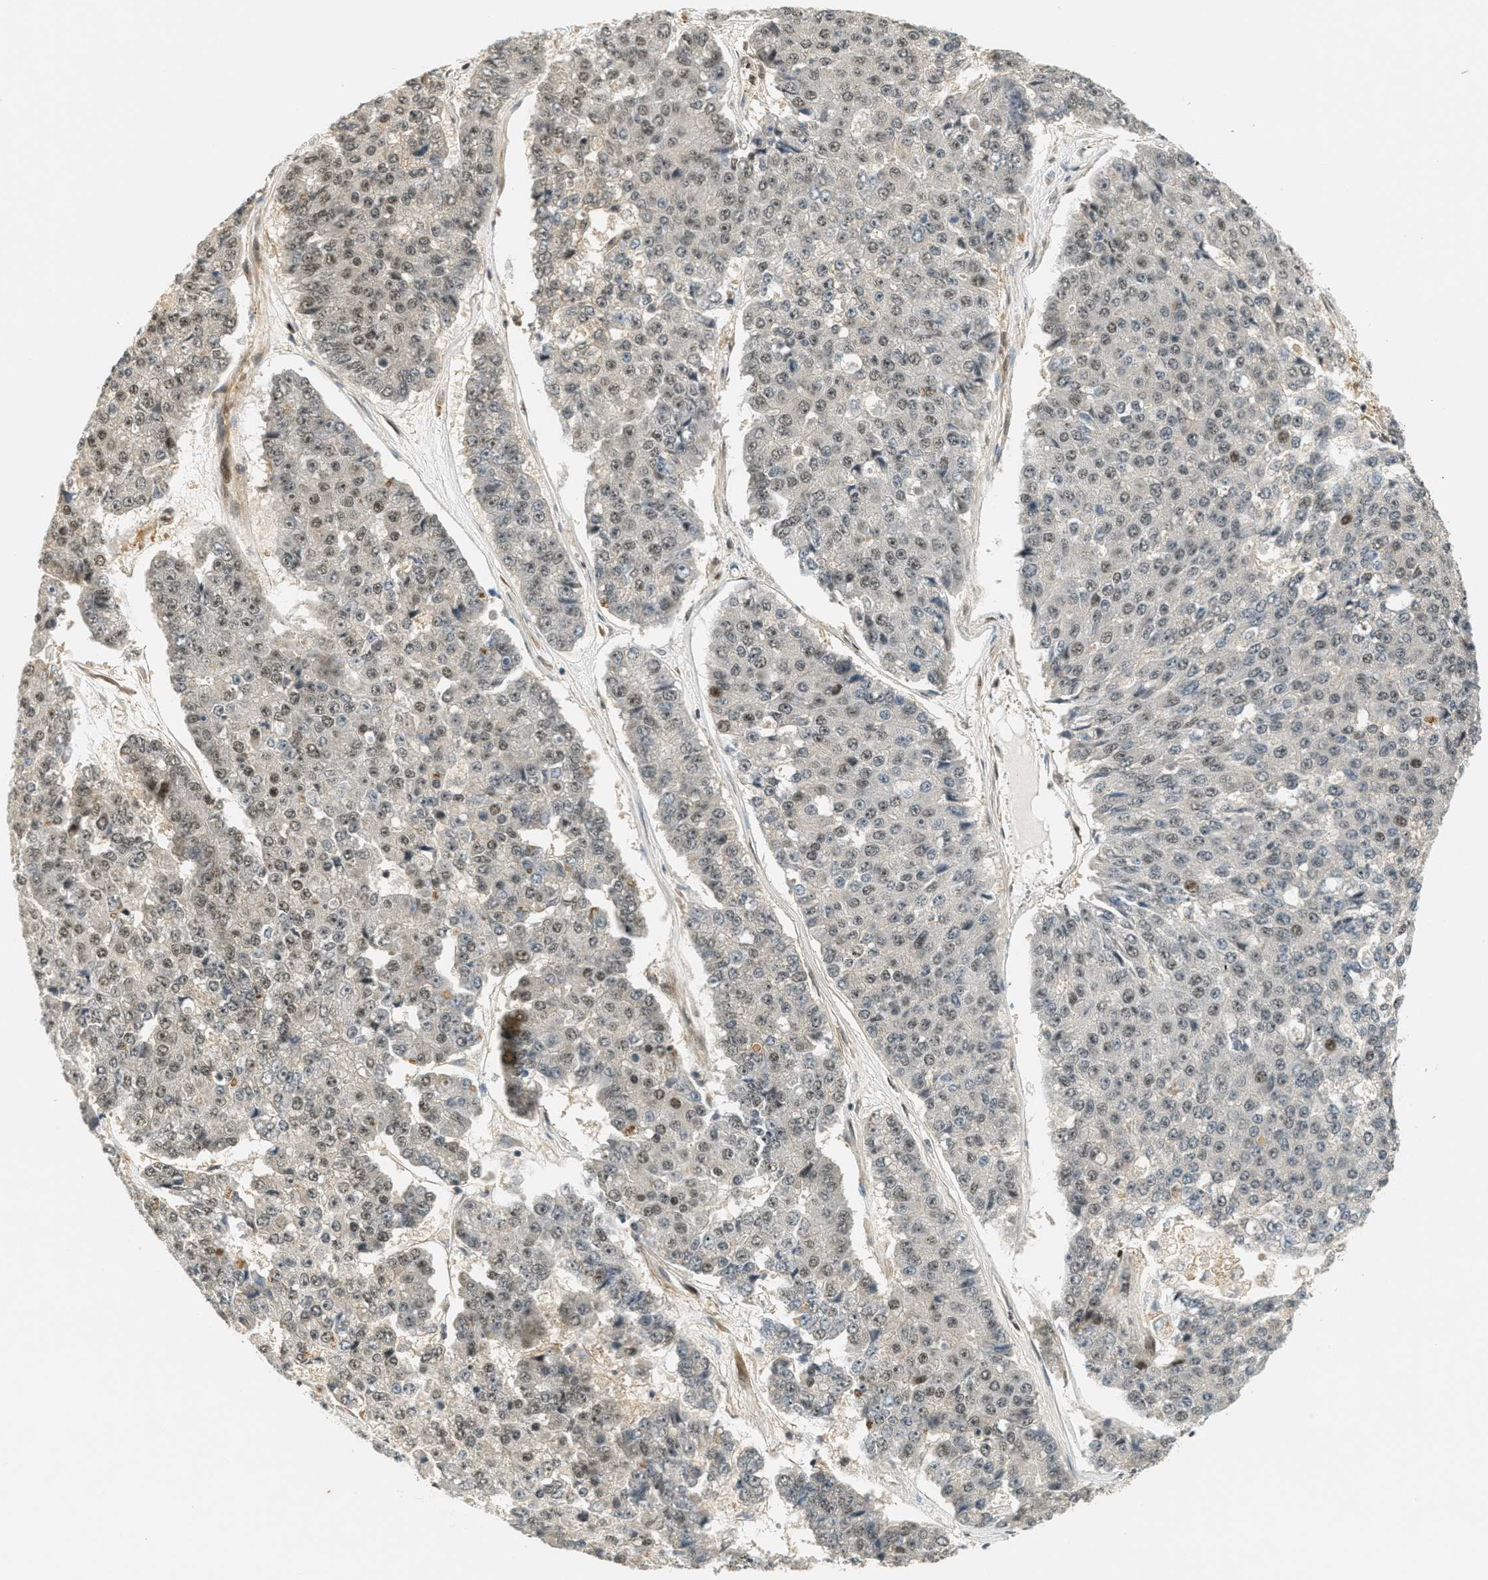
{"staining": {"intensity": "weak", "quantity": "25%-75%", "location": "nuclear"}, "tissue": "pancreatic cancer", "cell_type": "Tumor cells", "image_type": "cancer", "snomed": [{"axis": "morphology", "description": "Adenocarcinoma, NOS"}, {"axis": "topography", "description": "Pancreas"}], "caption": "Pancreatic cancer (adenocarcinoma) stained with DAB (3,3'-diaminobenzidine) immunohistochemistry (IHC) demonstrates low levels of weak nuclear positivity in approximately 25%-75% of tumor cells.", "gene": "FOXM1", "patient": {"sex": "male", "age": 50}}